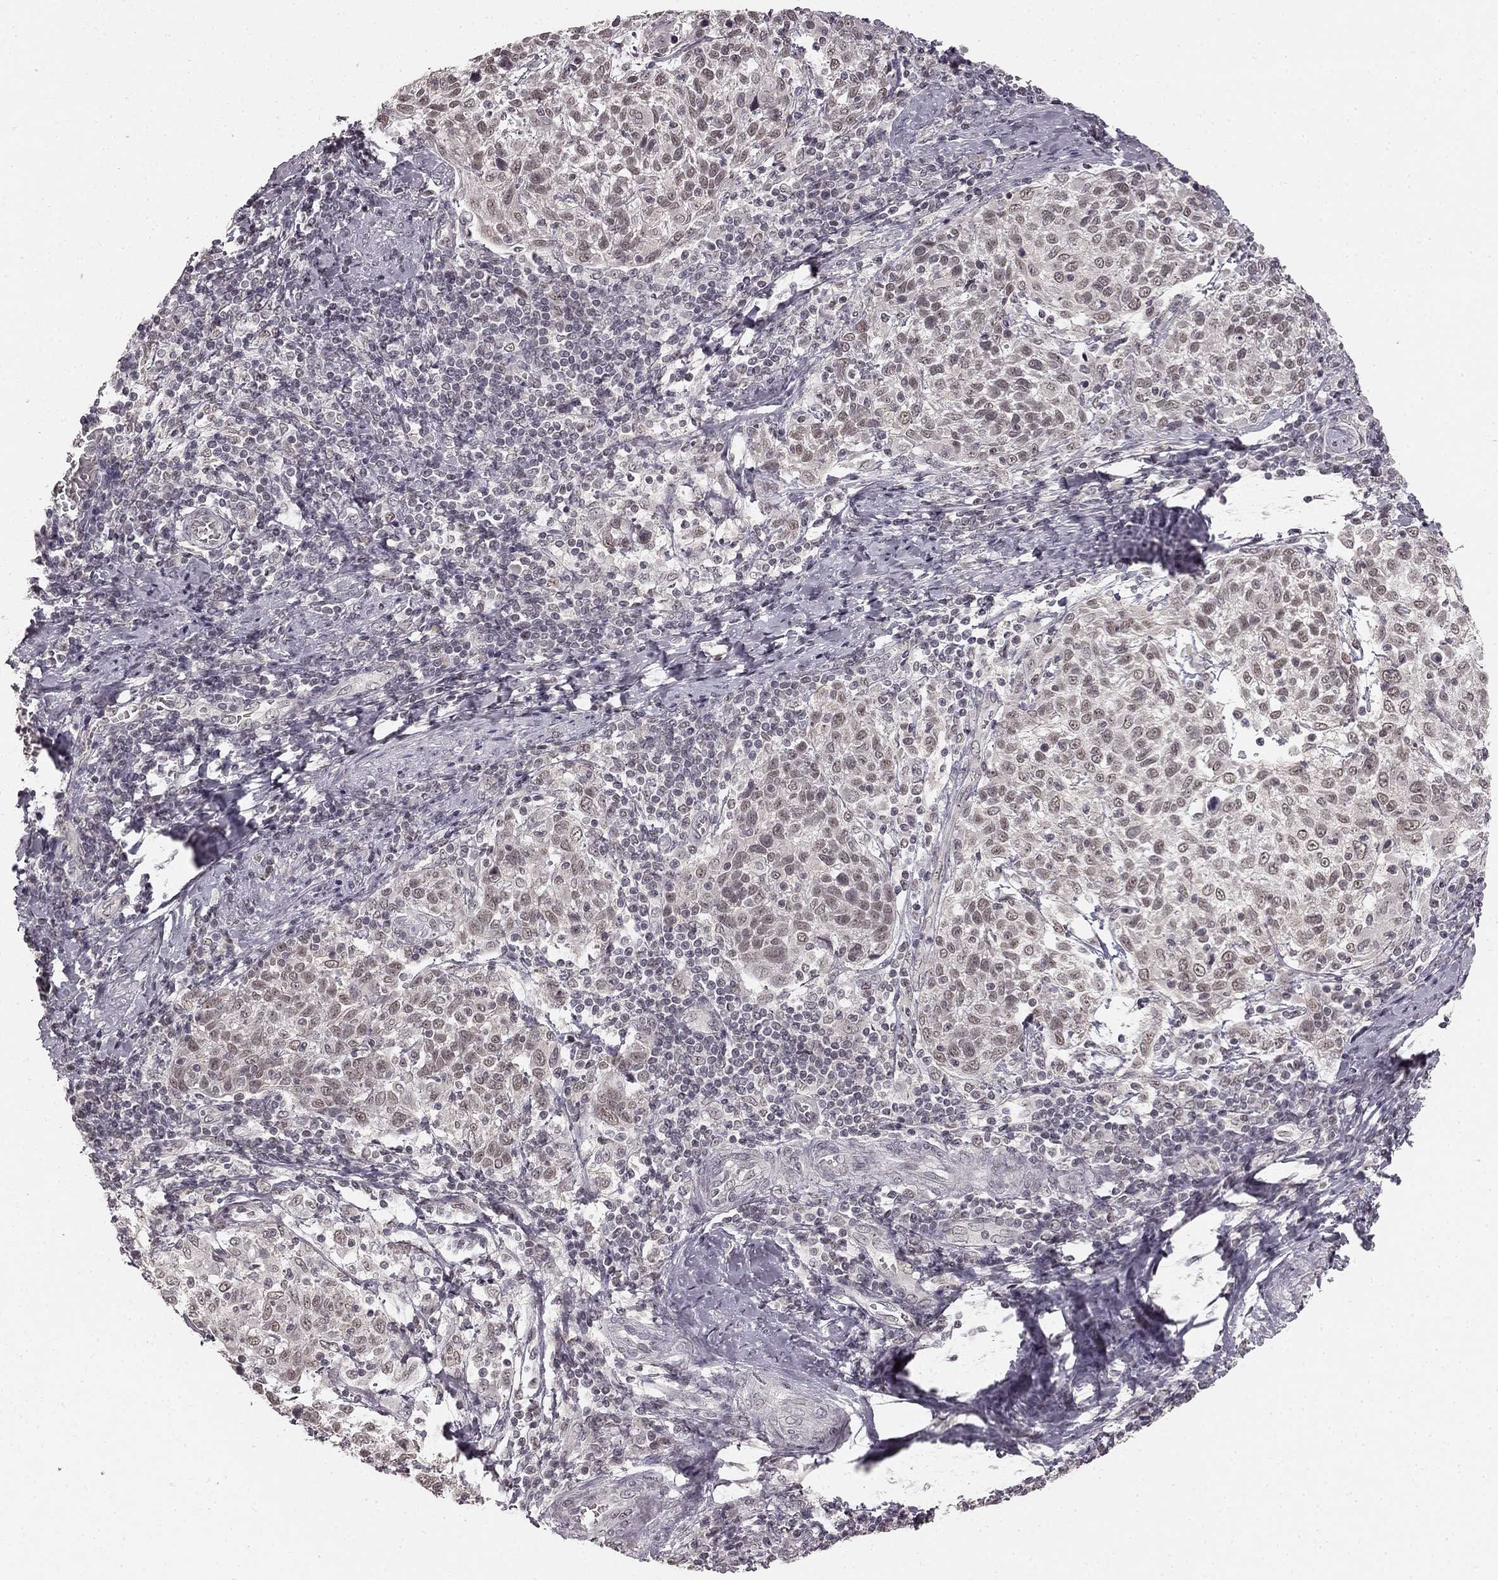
{"staining": {"intensity": "weak", "quantity": "<25%", "location": "nuclear"}, "tissue": "cervical cancer", "cell_type": "Tumor cells", "image_type": "cancer", "snomed": [{"axis": "morphology", "description": "Squamous cell carcinoma, NOS"}, {"axis": "topography", "description": "Cervix"}], "caption": "Image shows no significant protein expression in tumor cells of cervical cancer (squamous cell carcinoma).", "gene": "HCN4", "patient": {"sex": "female", "age": 61}}